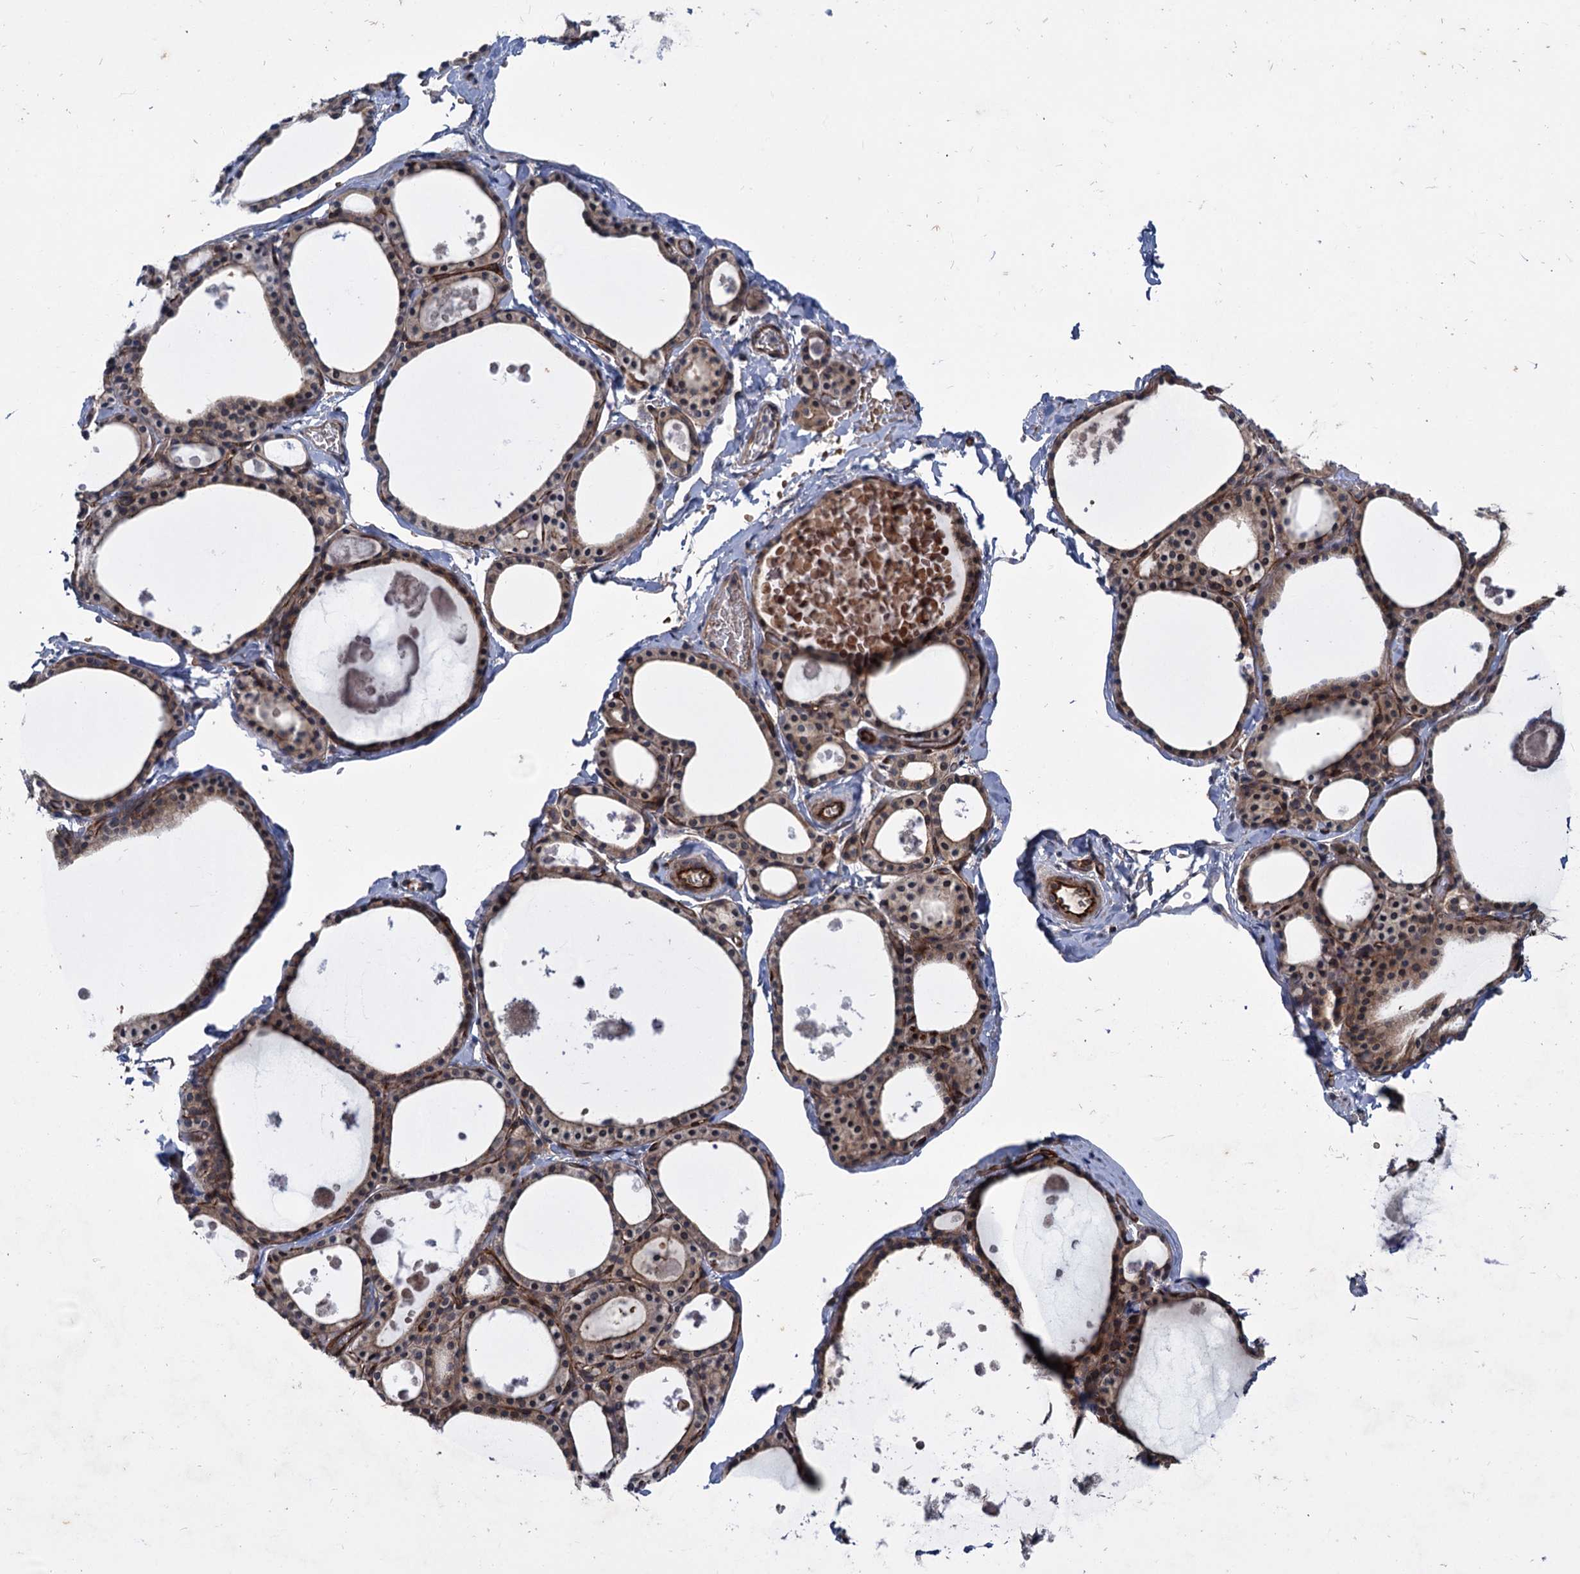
{"staining": {"intensity": "moderate", "quantity": ">75%", "location": "cytoplasmic/membranous"}, "tissue": "thyroid gland", "cell_type": "Glandular cells", "image_type": "normal", "snomed": [{"axis": "morphology", "description": "Normal tissue, NOS"}, {"axis": "topography", "description": "Thyroid gland"}], "caption": "DAB immunohistochemical staining of benign thyroid gland shows moderate cytoplasmic/membranous protein staining in about >75% of glandular cells. Nuclei are stained in blue.", "gene": "PKN2", "patient": {"sex": "male", "age": 56}}